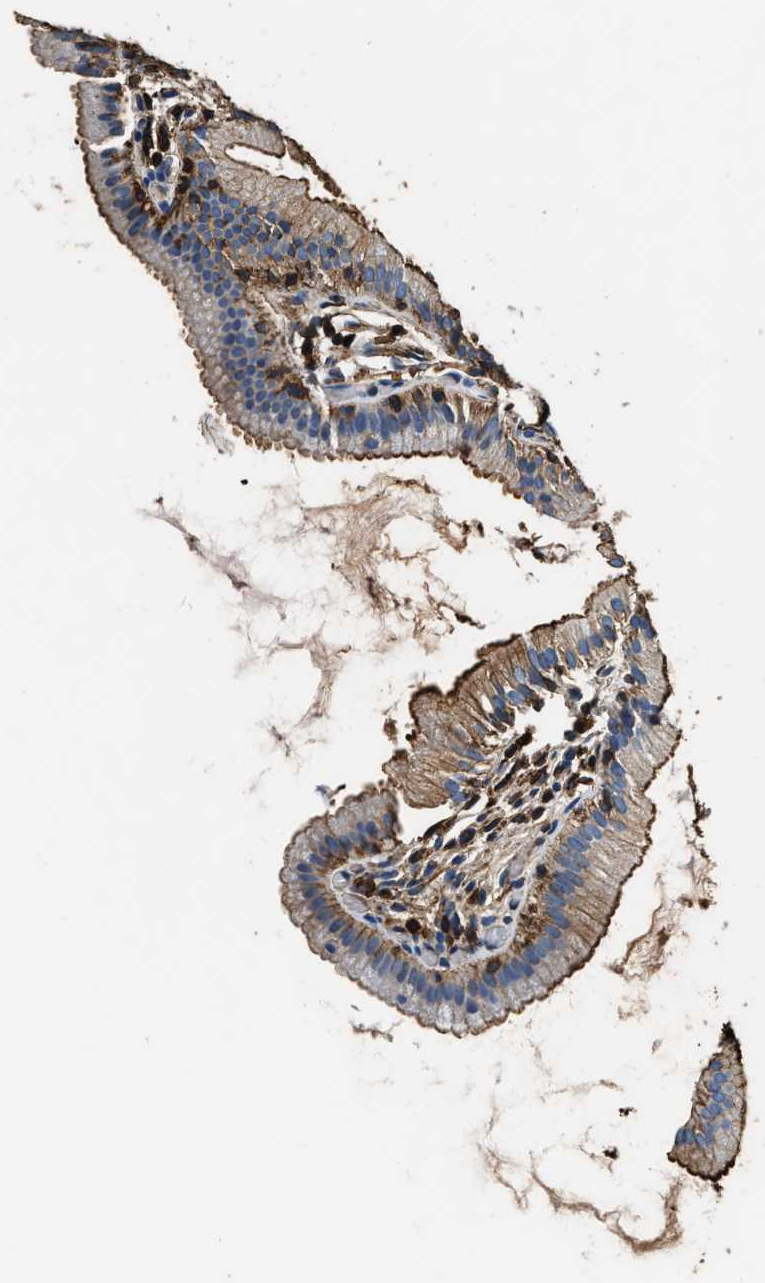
{"staining": {"intensity": "moderate", "quantity": "25%-75%", "location": "cytoplasmic/membranous"}, "tissue": "gallbladder", "cell_type": "Glandular cells", "image_type": "normal", "snomed": [{"axis": "morphology", "description": "Normal tissue, NOS"}, {"axis": "topography", "description": "Gallbladder"}], "caption": "Brown immunohistochemical staining in benign gallbladder exhibits moderate cytoplasmic/membranous staining in approximately 25%-75% of glandular cells.", "gene": "ACCS", "patient": {"sex": "female", "age": 26}}